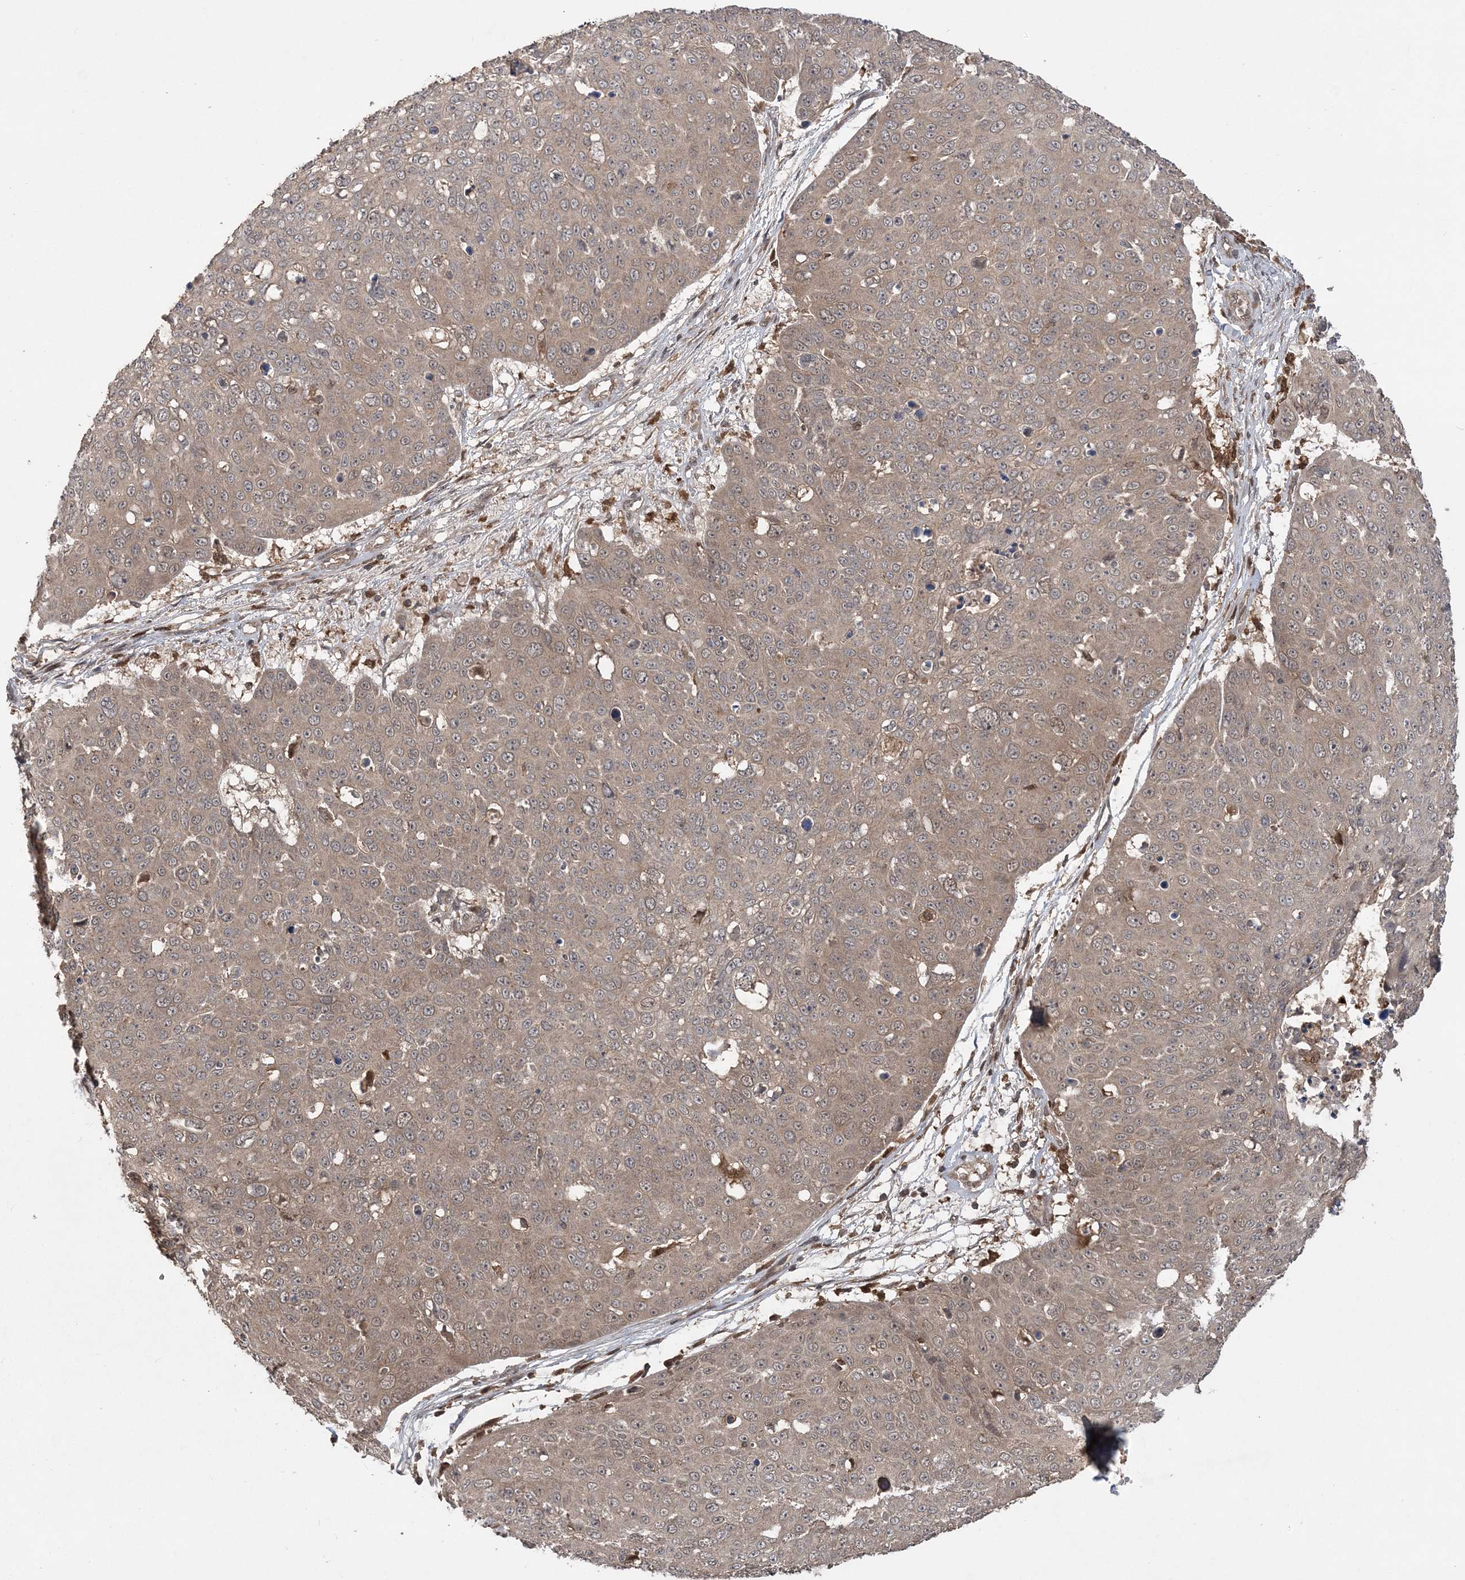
{"staining": {"intensity": "moderate", "quantity": ">75%", "location": "cytoplasmic/membranous"}, "tissue": "skin cancer", "cell_type": "Tumor cells", "image_type": "cancer", "snomed": [{"axis": "morphology", "description": "Squamous cell carcinoma, NOS"}, {"axis": "topography", "description": "Skin"}], "caption": "Protein expression analysis of squamous cell carcinoma (skin) reveals moderate cytoplasmic/membranous expression in about >75% of tumor cells.", "gene": "LACC1", "patient": {"sex": "male", "age": 71}}